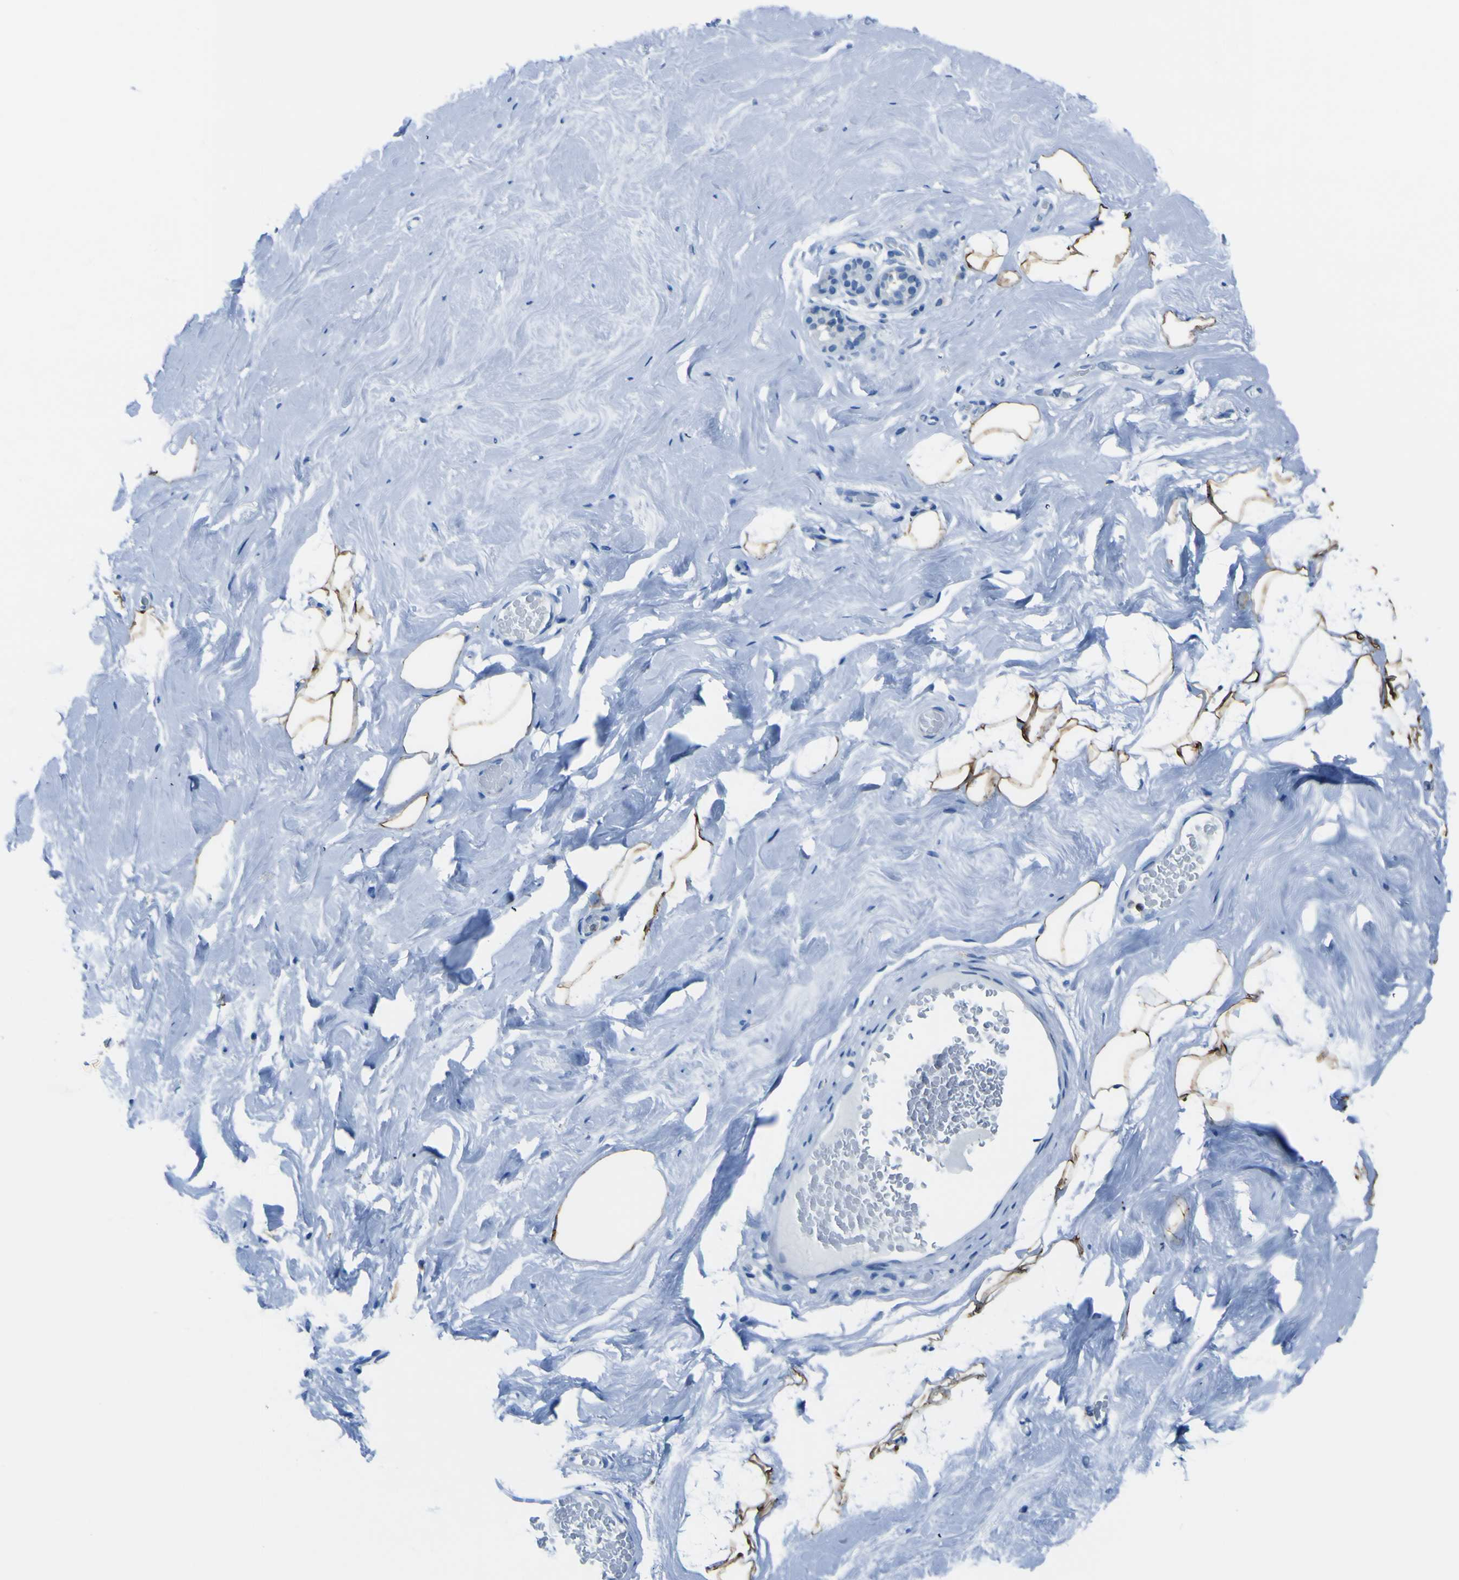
{"staining": {"intensity": "moderate", "quantity": ">75%", "location": "cytoplasmic/membranous"}, "tissue": "breast", "cell_type": "Adipocytes", "image_type": "normal", "snomed": [{"axis": "morphology", "description": "Normal tissue, NOS"}, {"axis": "topography", "description": "Breast"}], "caption": "Breast stained with a protein marker demonstrates moderate staining in adipocytes.", "gene": "ACSL1", "patient": {"sex": "female", "age": 75}}